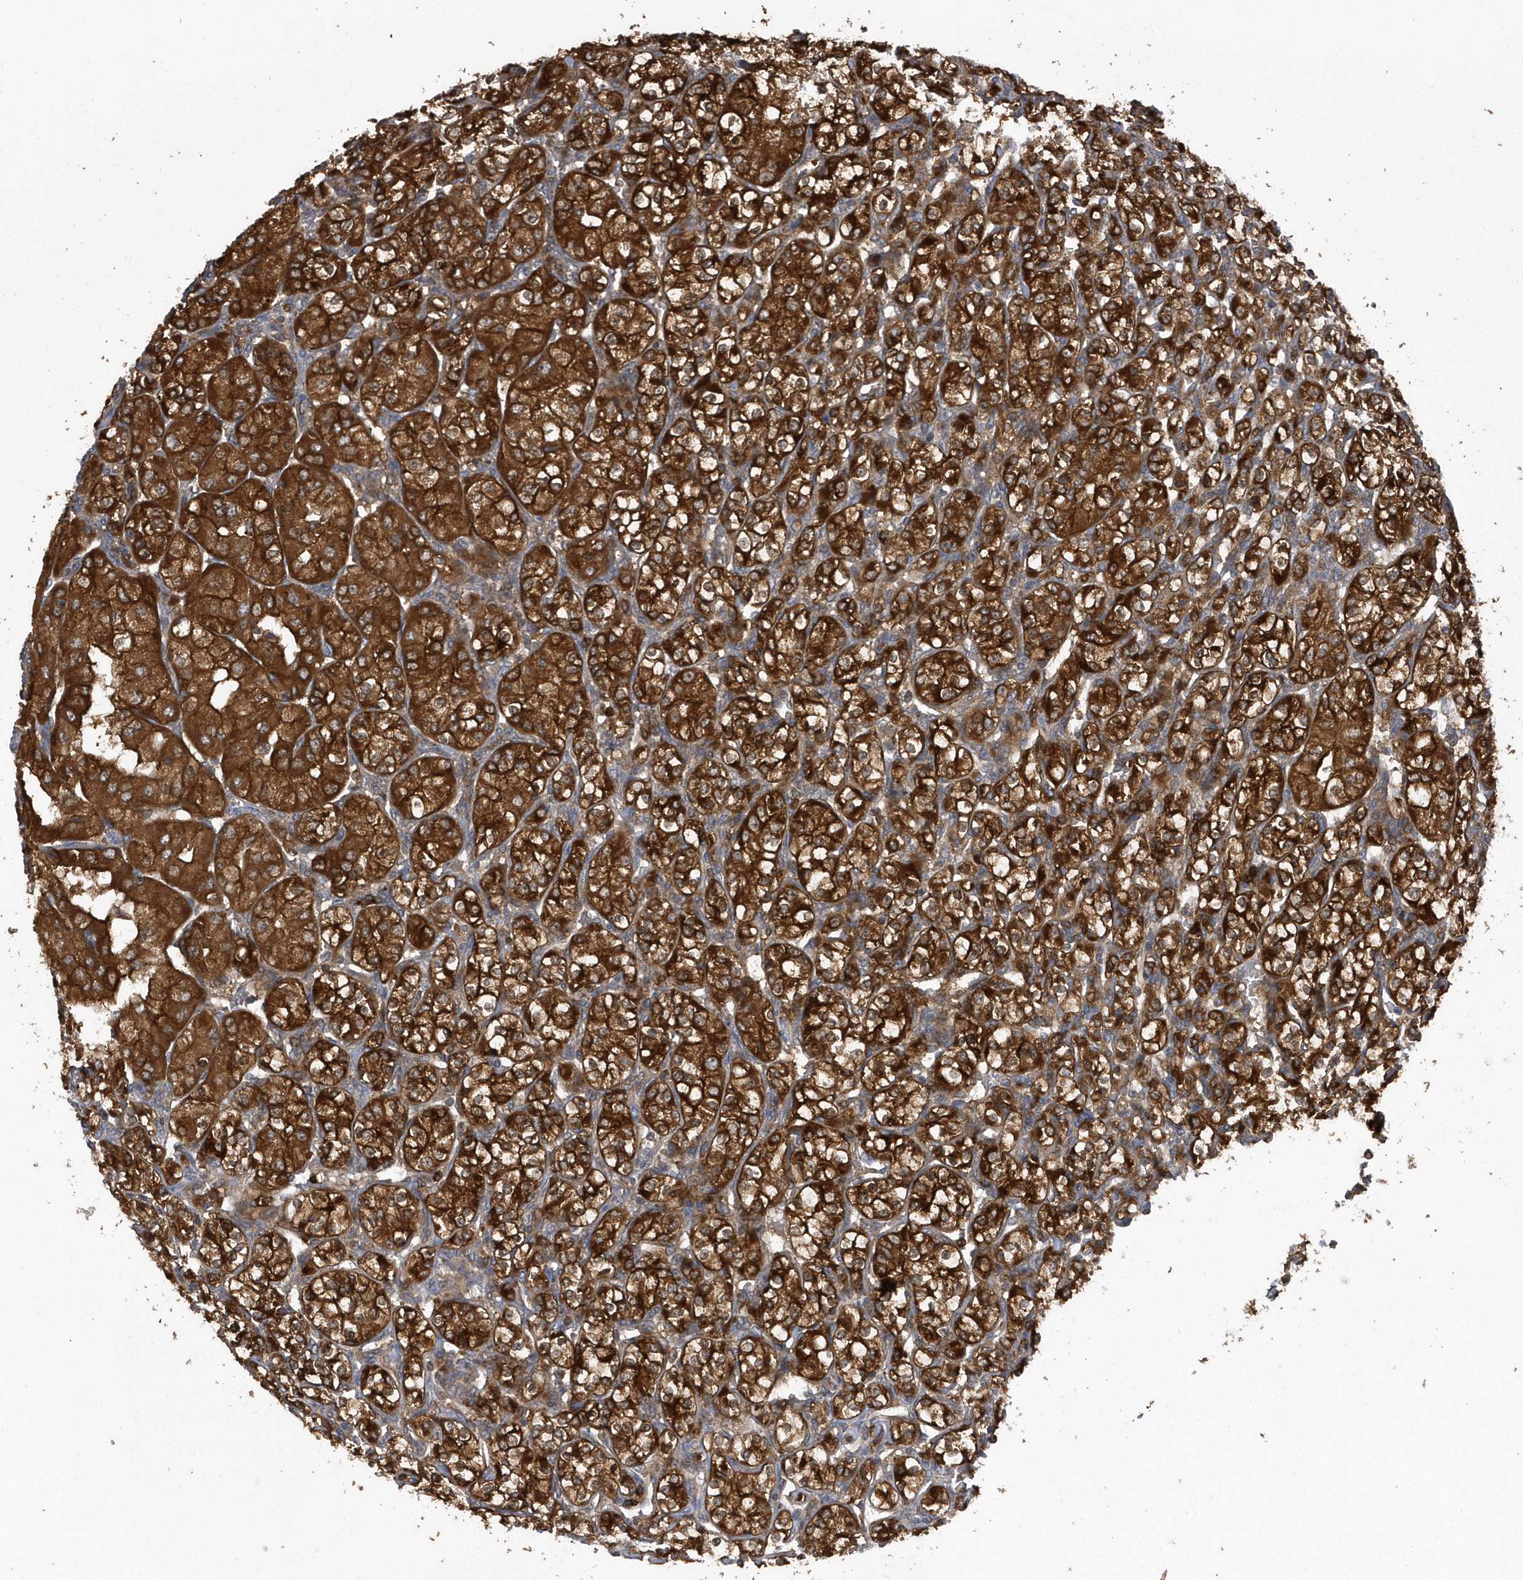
{"staining": {"intensity": "strong", "quantity": ">75%", "location": "cytoplasmic/membranous"}, "tissue": "renal cancer", "cell_type": "Tumor cells", "image_type": "cancer", "snomed": [{"axis": "morphology", "description": "Adenocarcinoma, NOS"}, {"axis": "topography", "description": "Kidney"}], "caption": "Strong cytoplasmic/membranous positivity is seen in about >75% of tumor cells in renal cancer (adenocarcinoma).", "gene": "PAICS", "patient": {"sex": "male", "age": 77}}